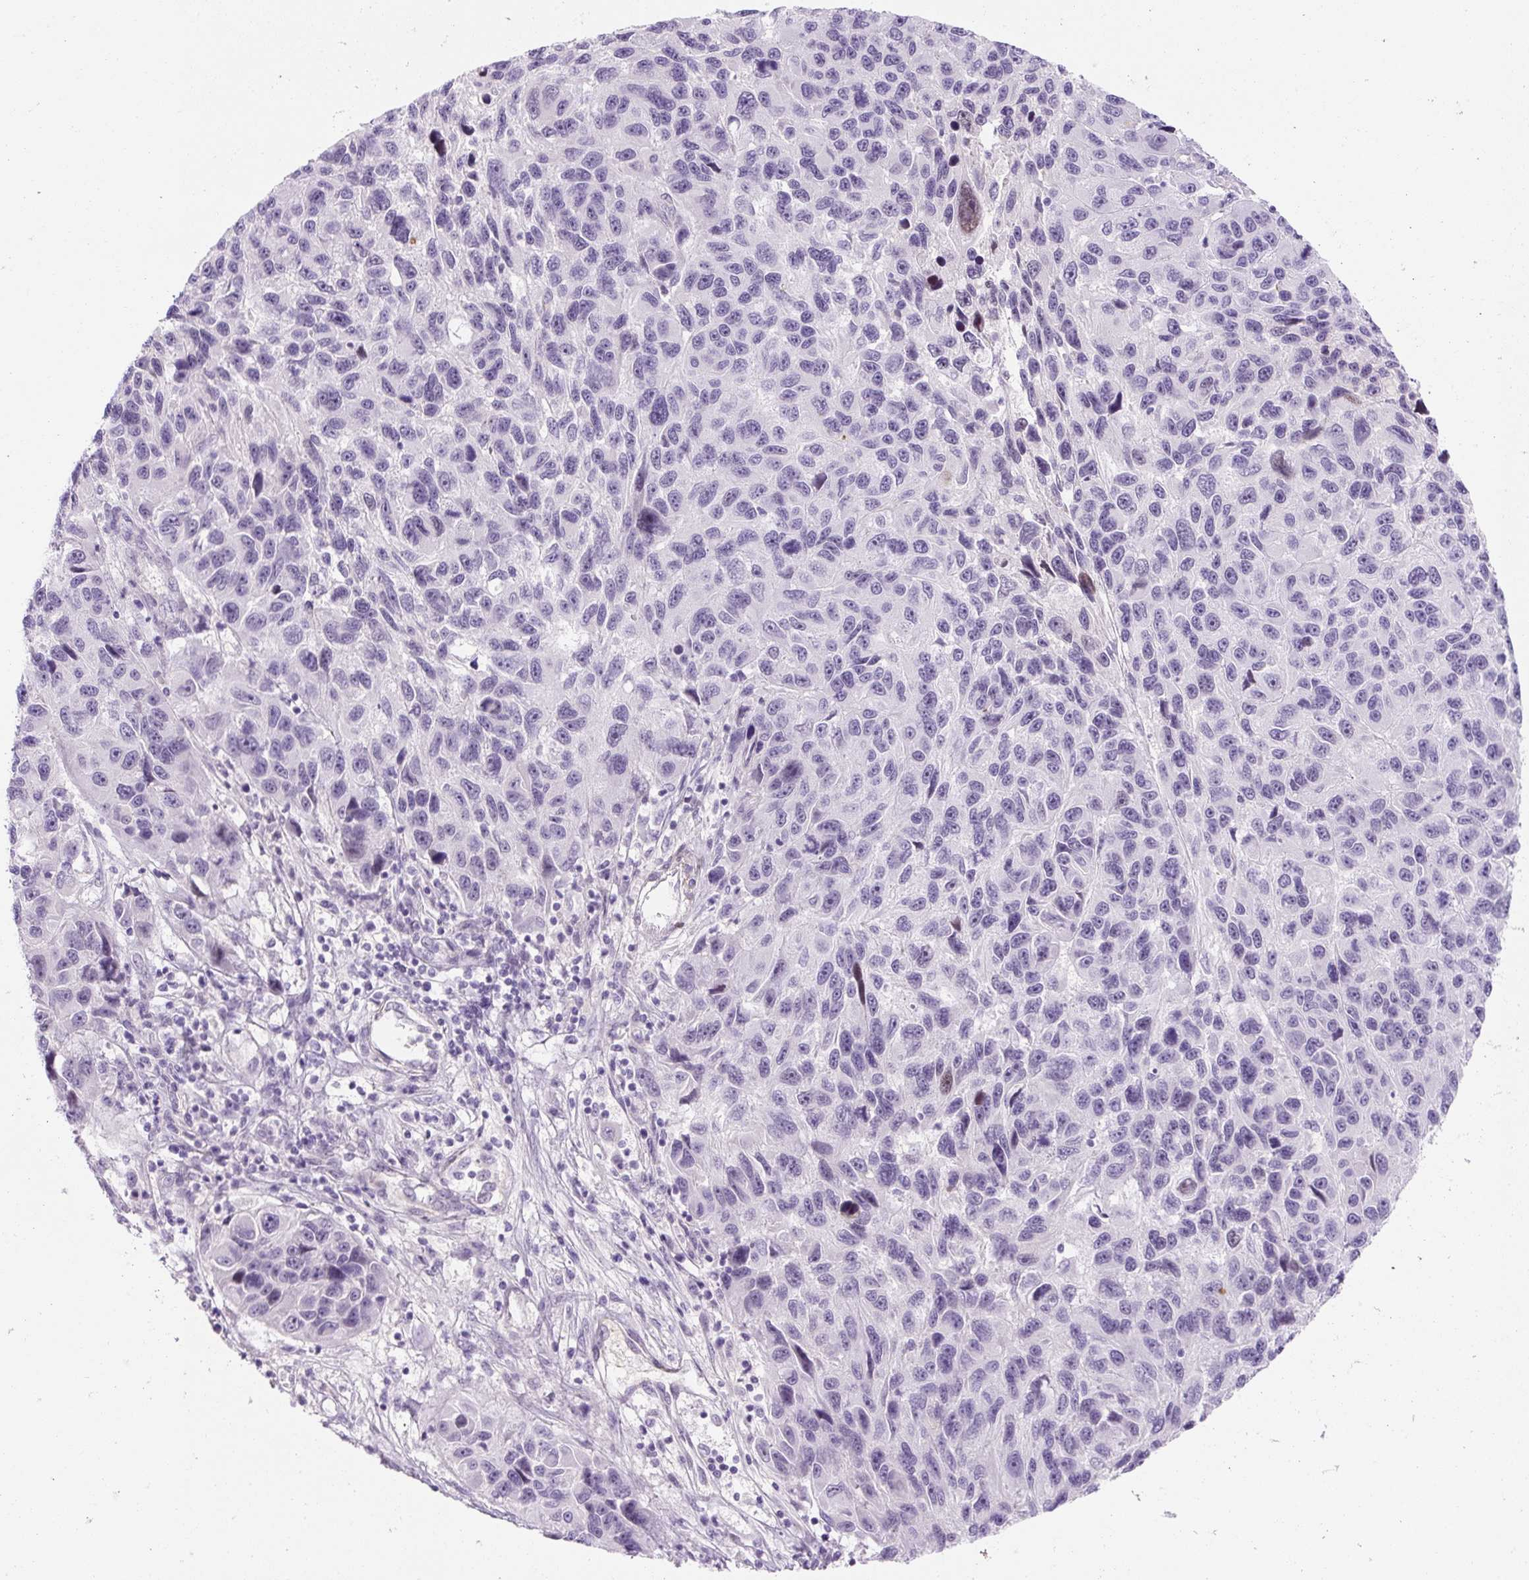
{"staining": {"intensity": "negative", "quantity": "none", "location": "none"}, "tissue": "melanoma", "cell_type": "Tumor cells", "image_type": "cancer", "snomed": [{"axis": "morphology", "description": "Malignant melanoma, NOS"}, {"axis": "topography", "description": "Skin"}], "caption": "Immunohistochemical staining of melanoma shows no significant expression in tumor cells.", "gene": "PRM1", "patient": {"sex": "male", "age": 53}}